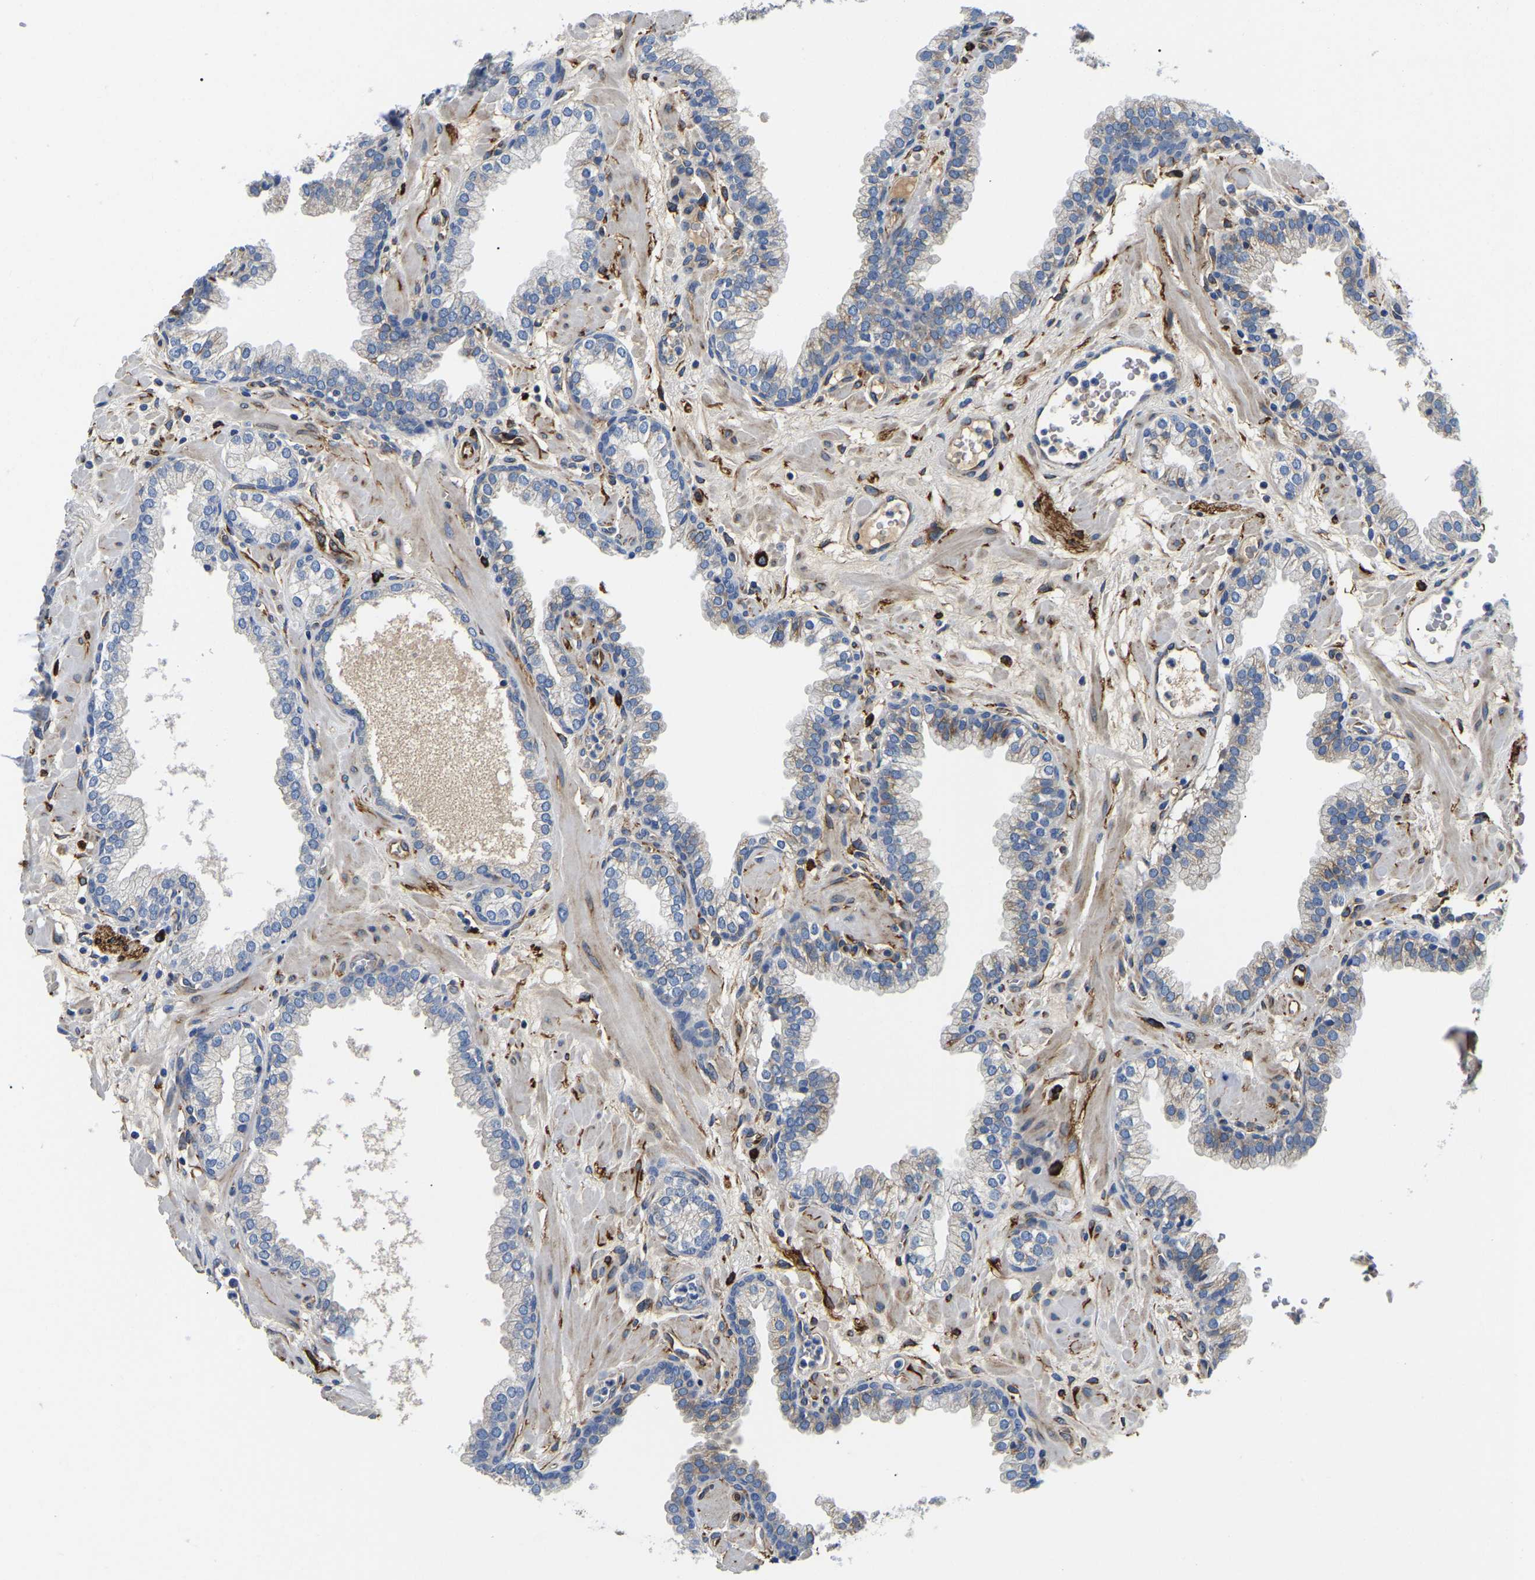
{"staining": {"intensity": "weak", "quantity": "<25%", "location": "cytoplasmic/membranous"}, "tissue": "prostate", "cell_type": "Glandular cells", "image_type": "normal", "snomed": [{"axis": "morphology", "description": "Normal tissue, NOS"}, {"axis": "morphology", "description": "Urothelial carcinoma, Low grade"}, {"axis": "topography", "description": "Urinary bladder"}, {"axis": "topography", "description": "Prostate"}], "caption": "Glandular cells show no significant positivity in unremarkable prostate. (DAB (3,3'-diaminobenzidine) immunohistochemistry (IHC) with hematoxylin counter stain).", "gene": "DUSP8", "patient": {"sex": "male", "age": 60}}